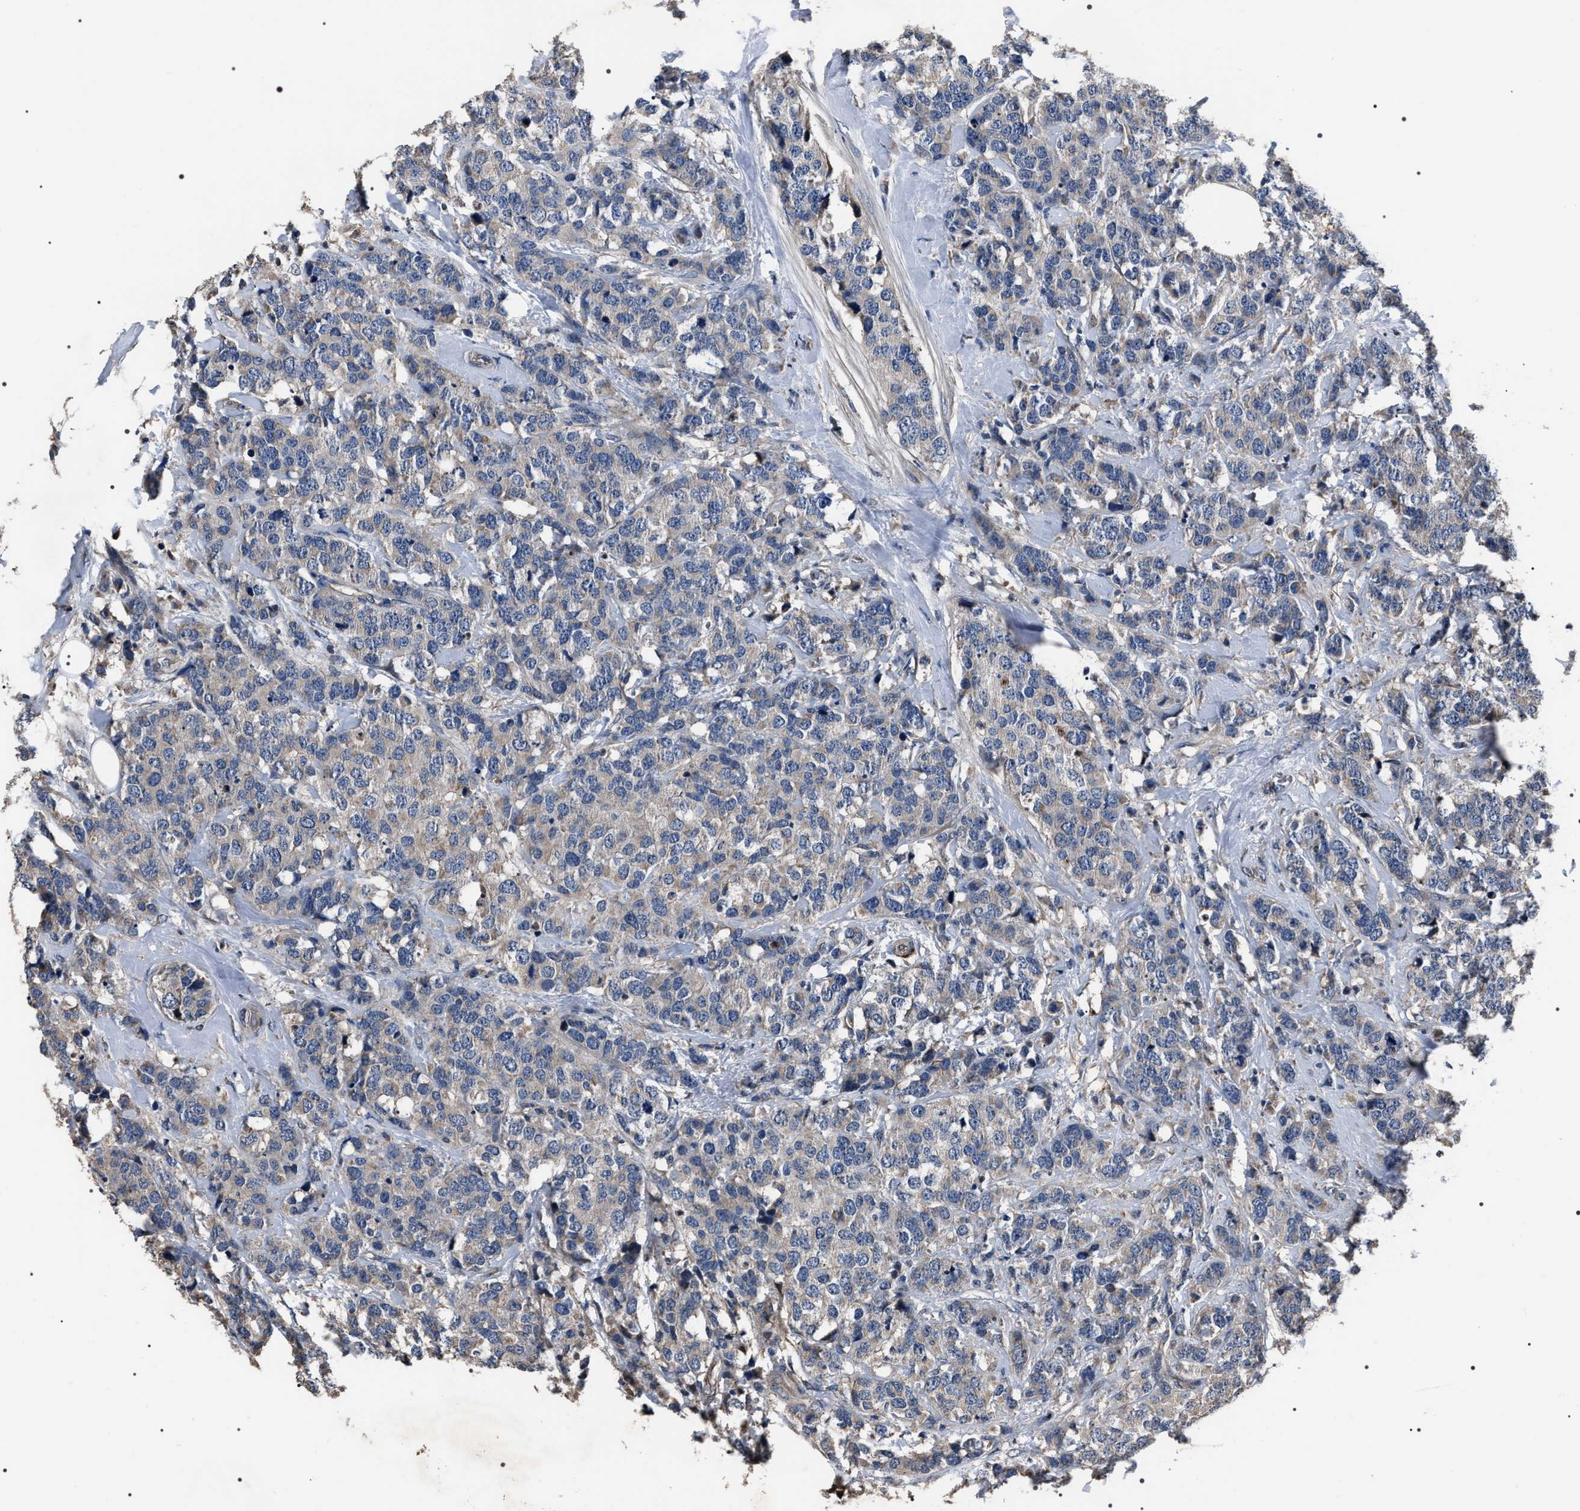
{"staining": {"intensity": "weak", "quantity": "<25%", "location": "cytoplasmic/membranous"}, "tissue": "breast cancer", "cell_type": "Tumor cells", "image_type": "cancer", "snomed": [{"axis": "morphology", "description": "Lobular carcinoma"}, {"axis": "topography", "description": "Breast"}], "caption": "An image of breast lobular carcinoma stained for a protein reveals no brown staining in tumor cells.", "gene": "TRIM54", "patient": {"sex": "female", "age": 59}}